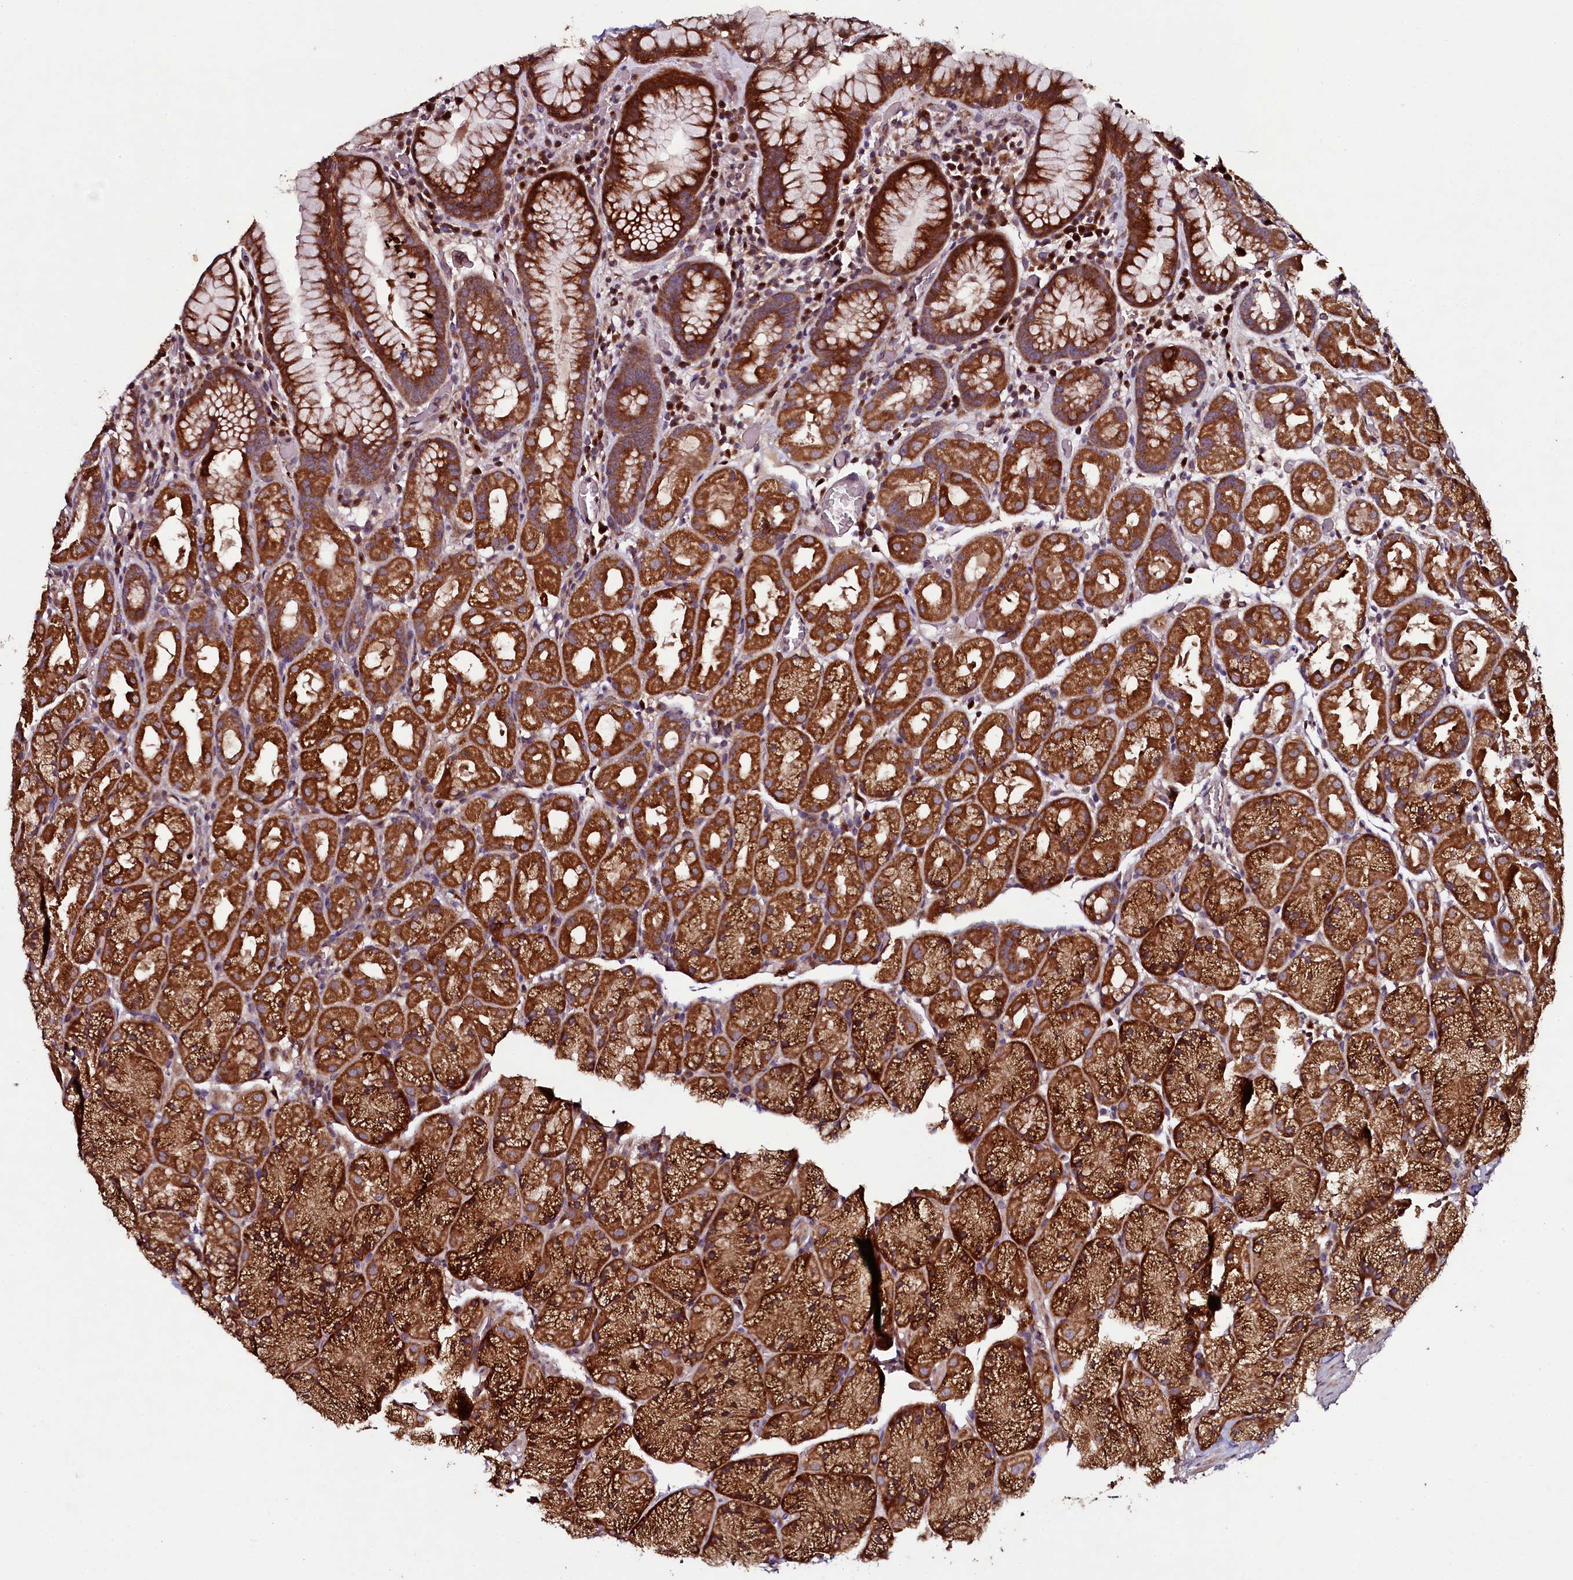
{"staining": {"intensity": "strong", "quantity": ">75%", "location": "cytoplasmic/membranous"}, "tissue": "stomach", "cell_type": "Glandular cells", "image_type": "normal", "snomed": [{"axis": "morphology", "description": "Normal tissue, NOS"}, {"axis": "topography", "description": "Stomach, upper"}, {"axis": "topography", "description": "Stomach, lower"}], "caption": "A high-resolution micrograph shows IHC staining of unremarkable stomach, which demonstrates strong cytoplasmic/membranous positivity in approximately >75% of glandular cells.", "gene": "SEC24C", "patient": {"sex": "male", "age": 80}}